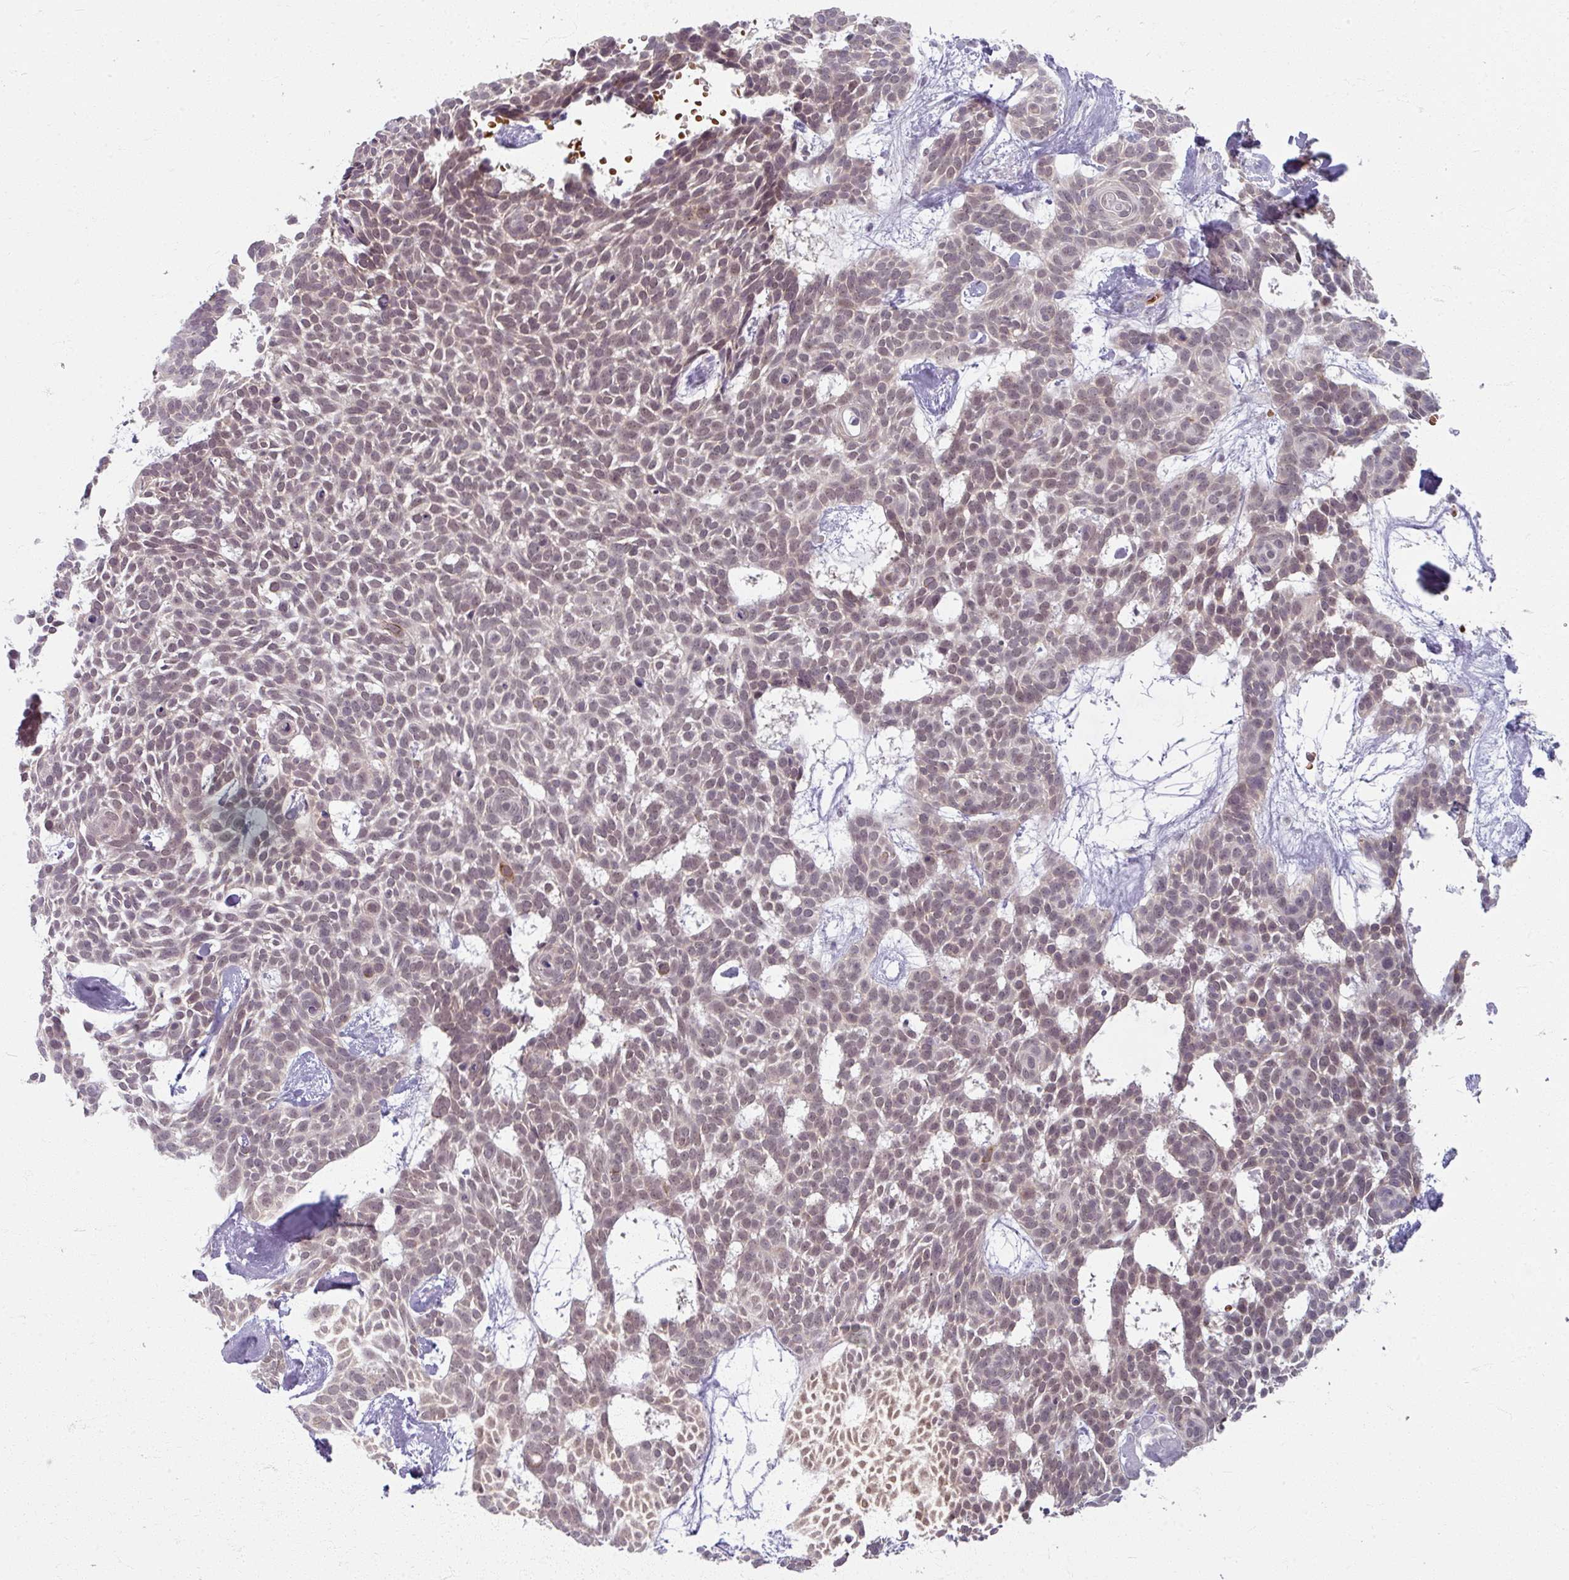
{"staining": {"intensity": "weak", "quantity": "25%-75%", "location": "nuclear"}, "tissue": "skin cancer", "cell_type": "Tumor cells", "image_type": "cancer", "snomed": [{"axis": "morphology", "description": "Basal cell carcinoma"}, {"axis": "topography", "description": "Skin"}], "caption": "An IHC histopathology image of neoplastic tissue is shown. Protein staining in brown highlights weak nuclear positivity in skin basal cell carcinoma within tumor cells. (brown staining indicates protein expression, while blue staining denotes nuclei).", "gene": "KMT5C", "patient": {"sex": "male", "age": 61}}